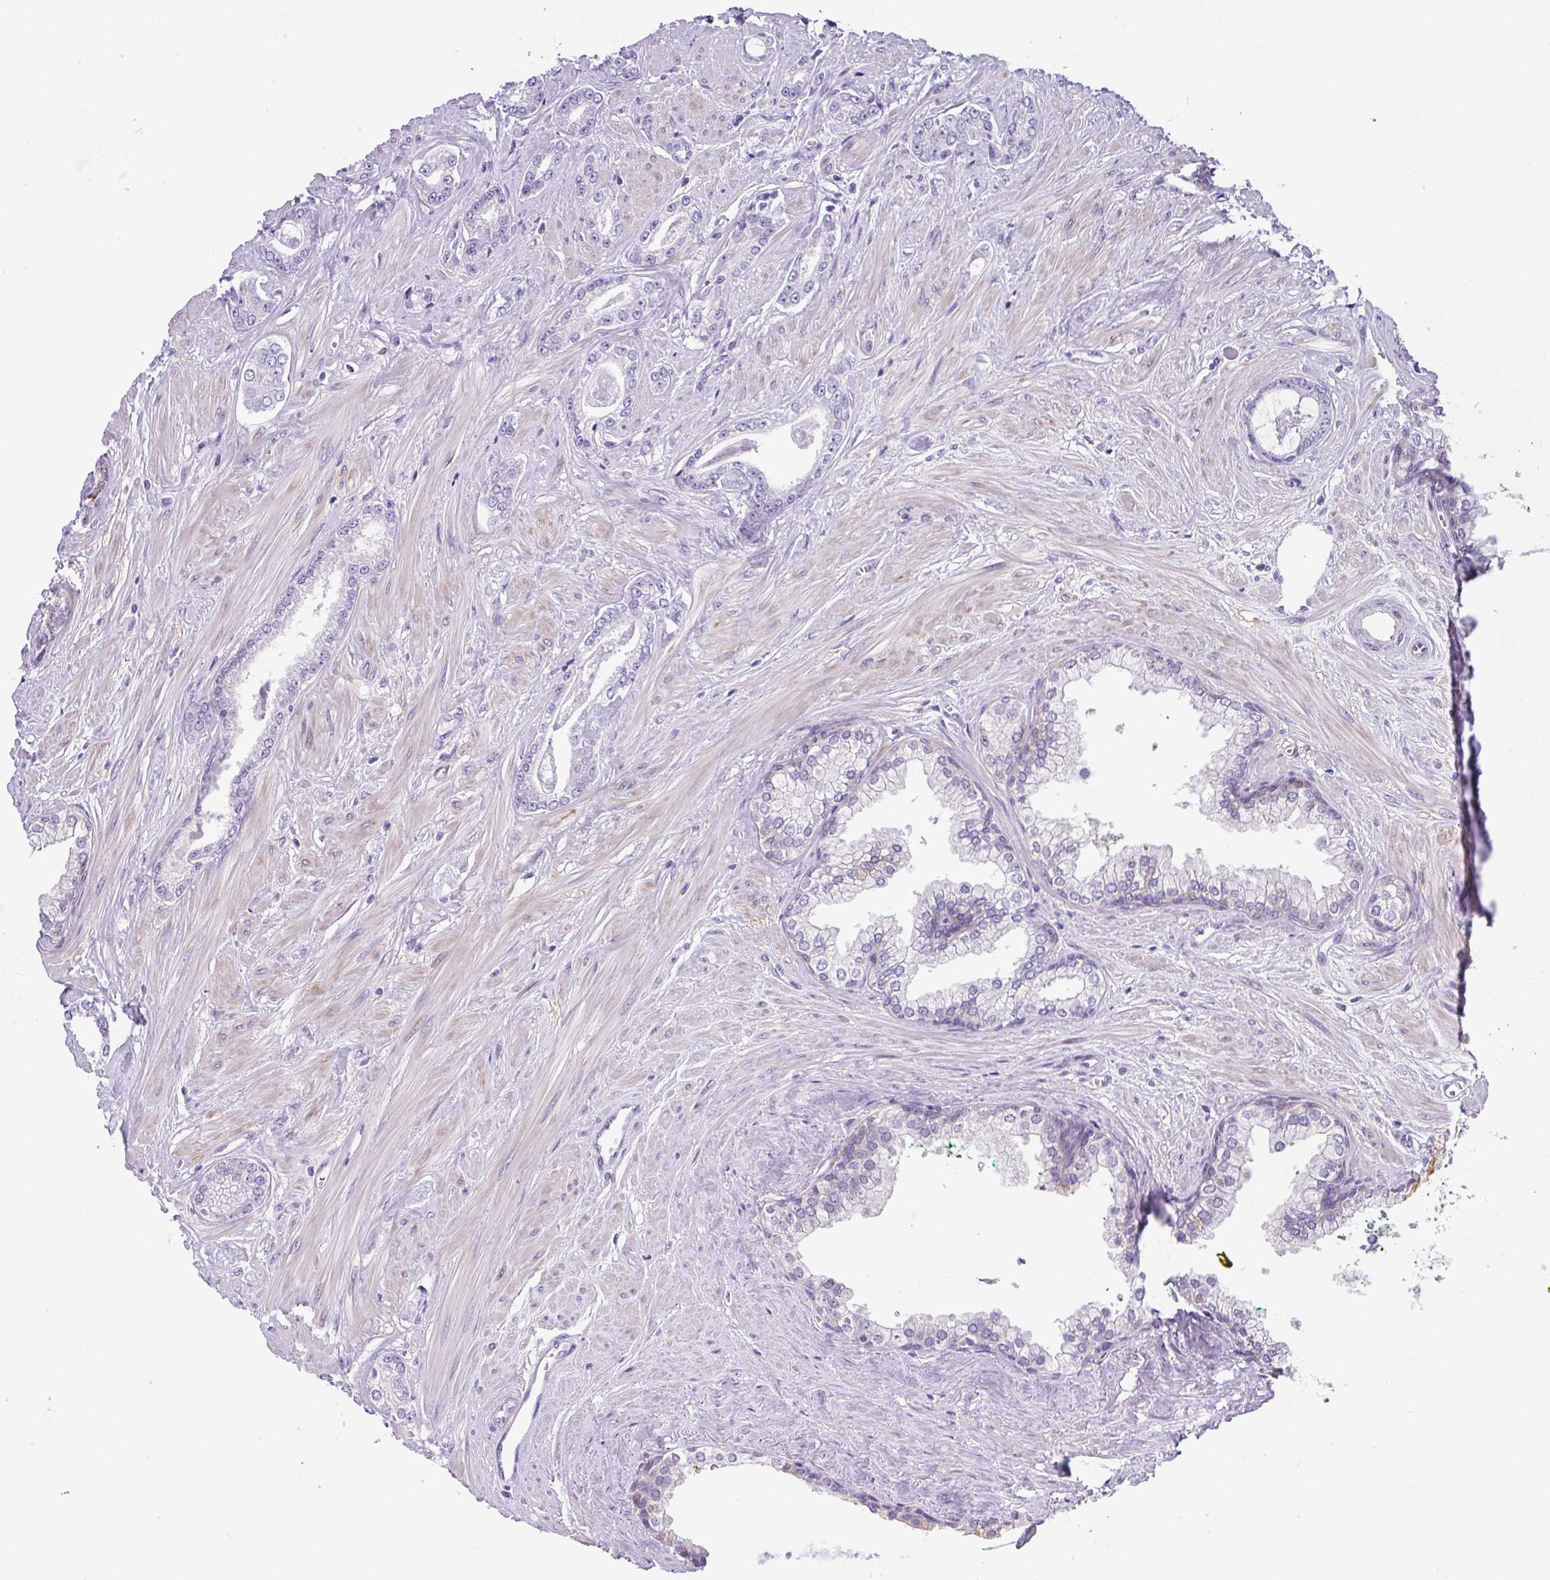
{"staining": {"intensity": "negative", "quantity": "none", "location": "none"}, "tissue": "prostate cancer", "cell_type": "Tumor cells", "image_type": "cancer", "snomed": [{"axis": "morphology", "description": "Adenocarcinoma, Low grade"}, {"axis": "topography", "description": "Prostate"}], "caption": "The histopathology image exhibits no staining of tumor cells in prostate adenocarcinoma (low-grade).", "gene": "DNAL1", "patient": {"sex": "male", "age": 60}}